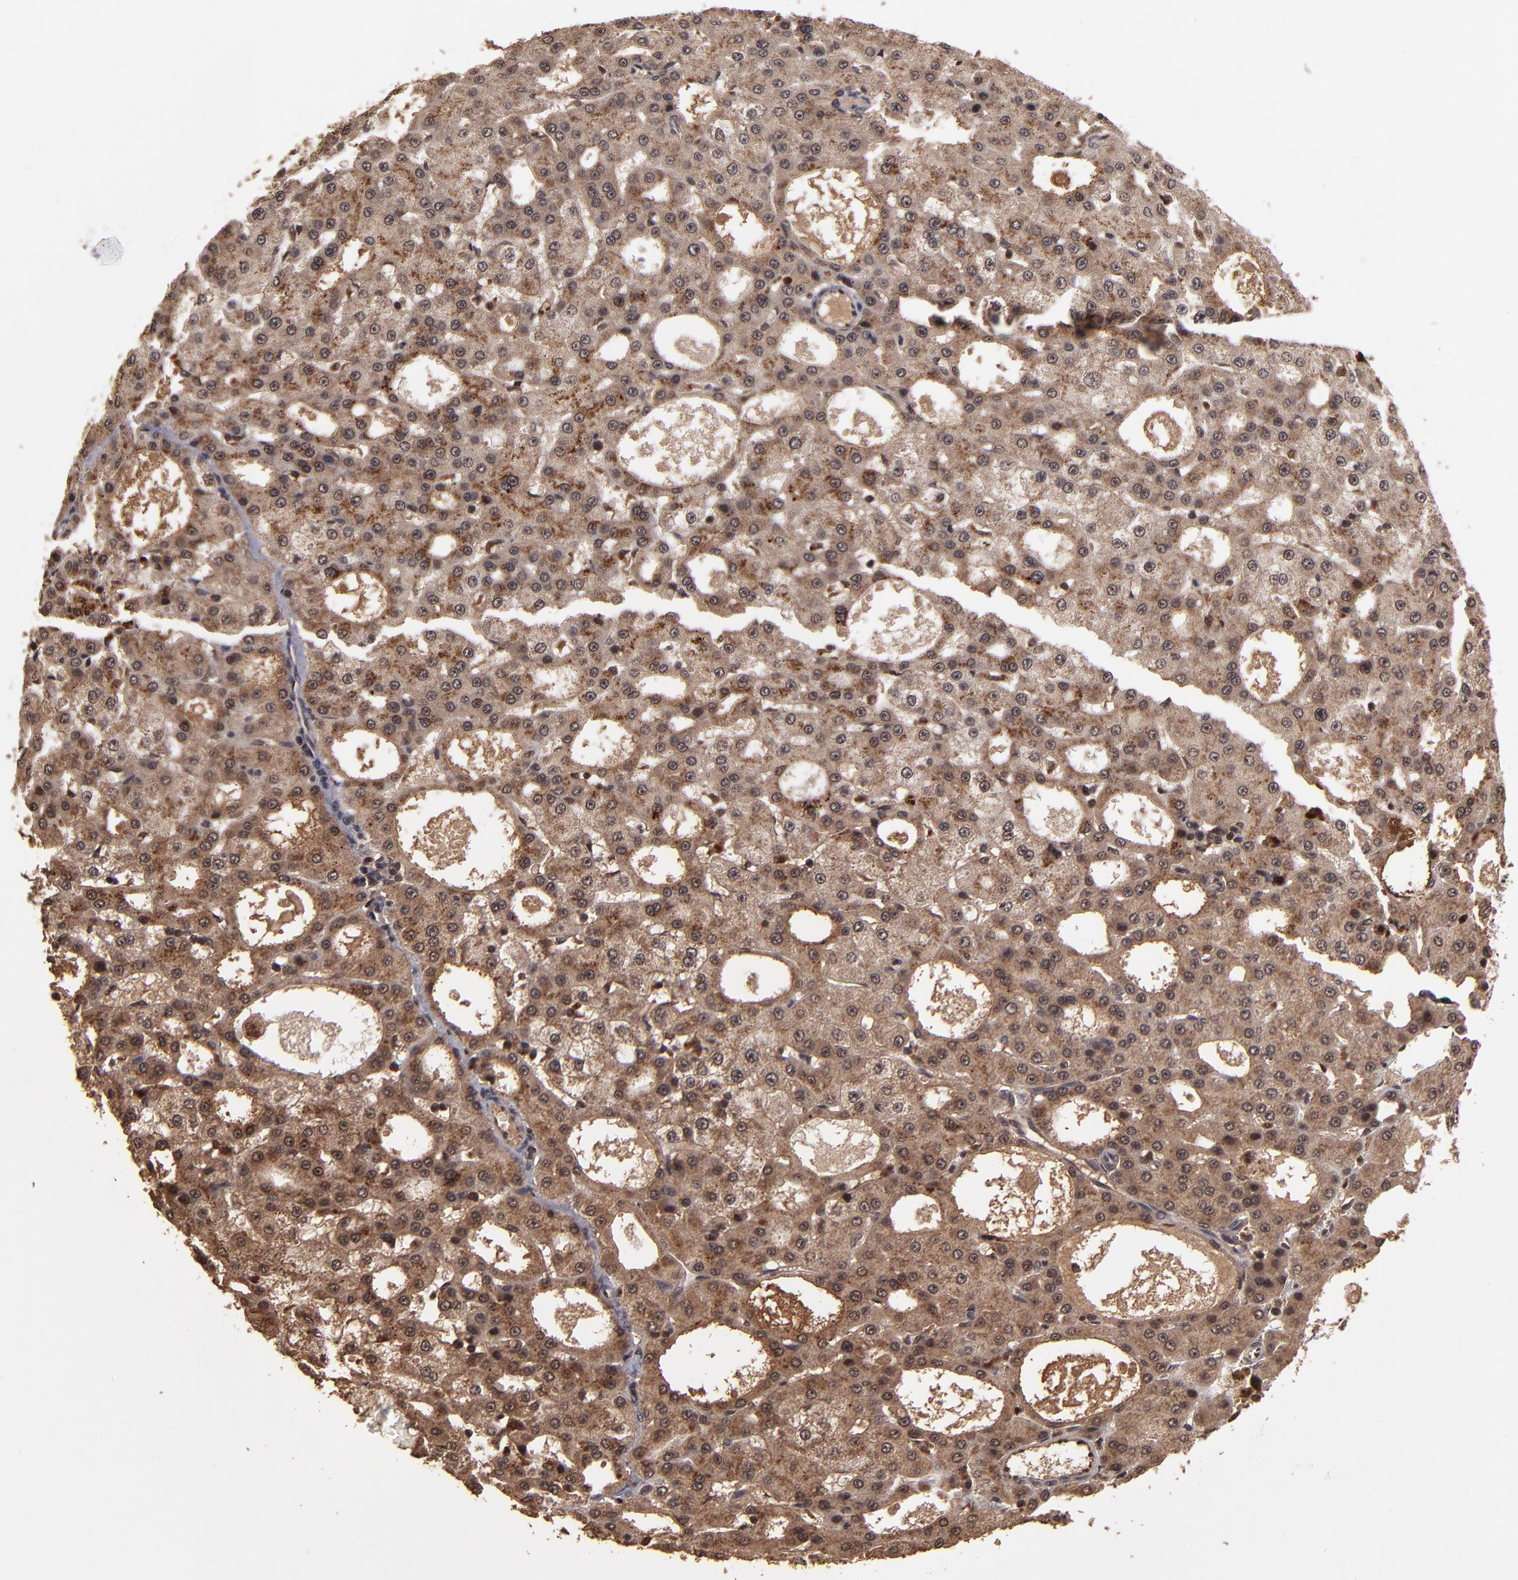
{"staining": {"intensity": "strong", "quantity": ">75%", "location": "cytoplasmic/membranous"}, "tissue": "liver cancer", "cell_type": "Tumor cells", "image_type": "cancer", "snomed": [{"axis": "morphology", "description": "Carcinoma, Hepatocellular, NOS"}, {"axis": "topography", "description": "Liver"}], "caption": "Strong cytoplasmic/membranous positivity for a protein is appreciated in approximately >75% of tumor cells of hepatocellular carcinoma (liver) using immunohistochemistry (IHC).", "gene": "NFE2L2", "patient": {"sex": "male", "age": 47}}